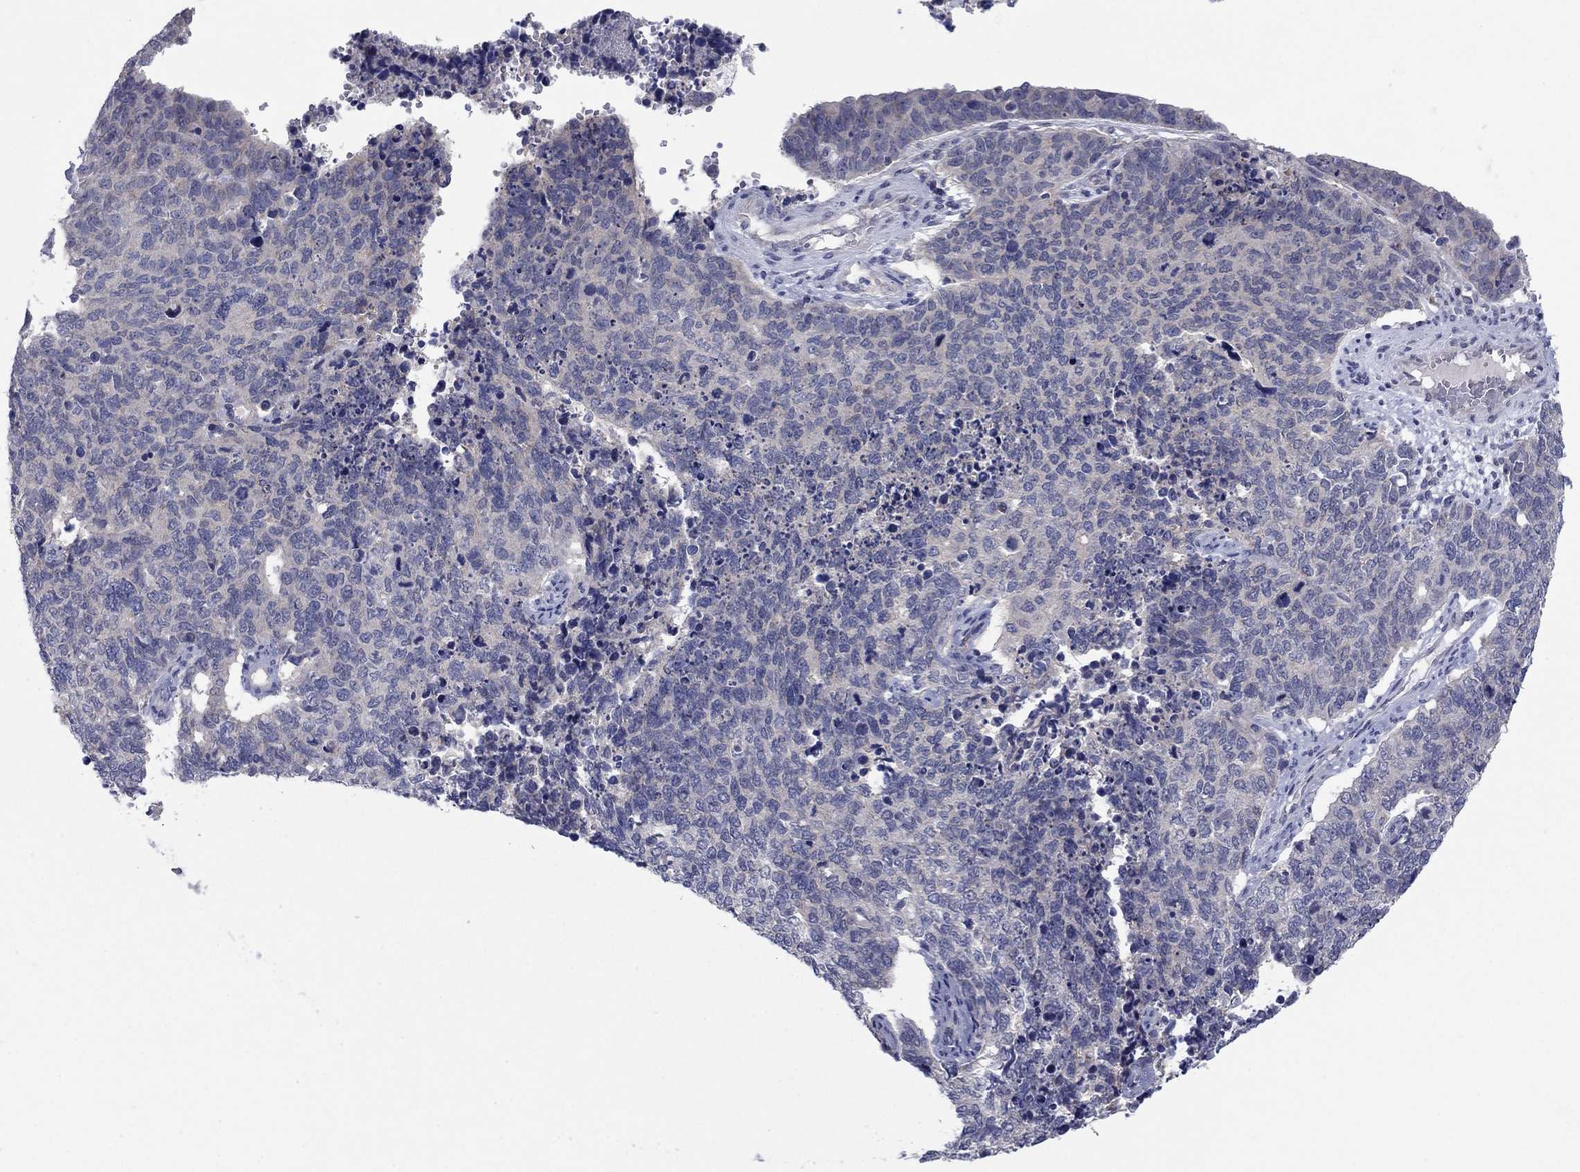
{"staining": {"intensity": "weak", "quantity": "<25%", "location": "cytoplasmic/membranous"}, "tissue": "cervical cancer", "cell_type": "Tumor cells", "image_type": "cancer", "snomed": [{"axis": "morphology", "description": "Squamous cell carcinoma, NOS"}, {"axis": "topography", "description": "Cervix"}], "caption": "Tumor cells are negative for brown protein staining in squamous cell carcinoma (cervical).", "gene": "GRHPR", "patient": {"sex": "female", "age": 63}}